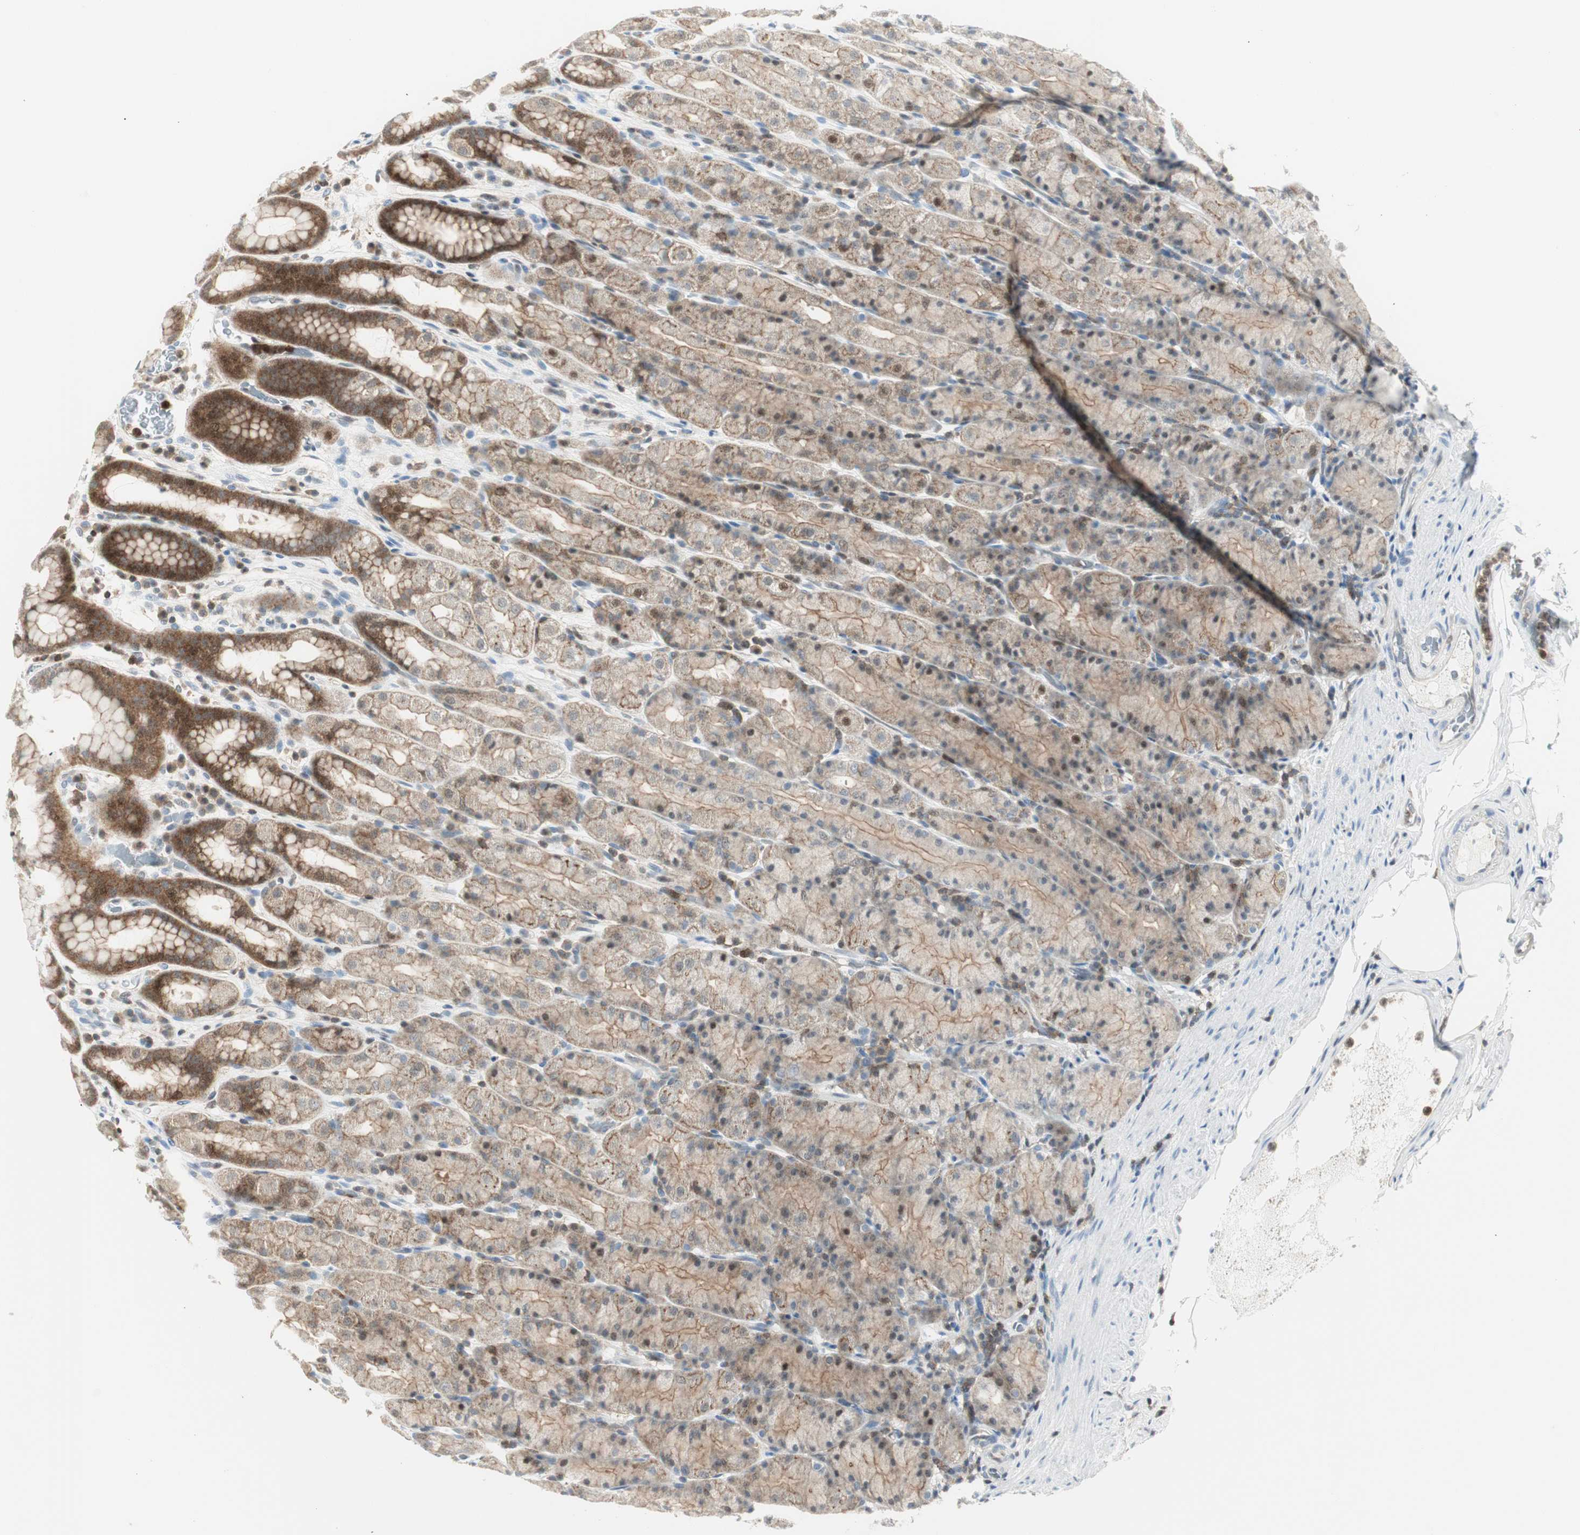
{"staining": {"intensity": "moderate", "quantity": ">75%", "location": "cytoplasmic/membranous"}, "tissue": "stomach", "cell_type": "Glandular cells", "image_type": "normal", "snomed": [{"axis": "morphology", "description": "Normal tissue, NOS"}, {"axis": "topography", "description": "Stomach, upper"}], "caption": "Immunohistochemistry (DAB) staining of unremarkable stomach reveals moderate cytoplasmic/membranous protein expression in about >75% of glandular cells. Ihc stains the protein in brown and the nuclei are stained blue.", "gene": "PPP1CA", "patient": {"sex": "male", "age": 68}}